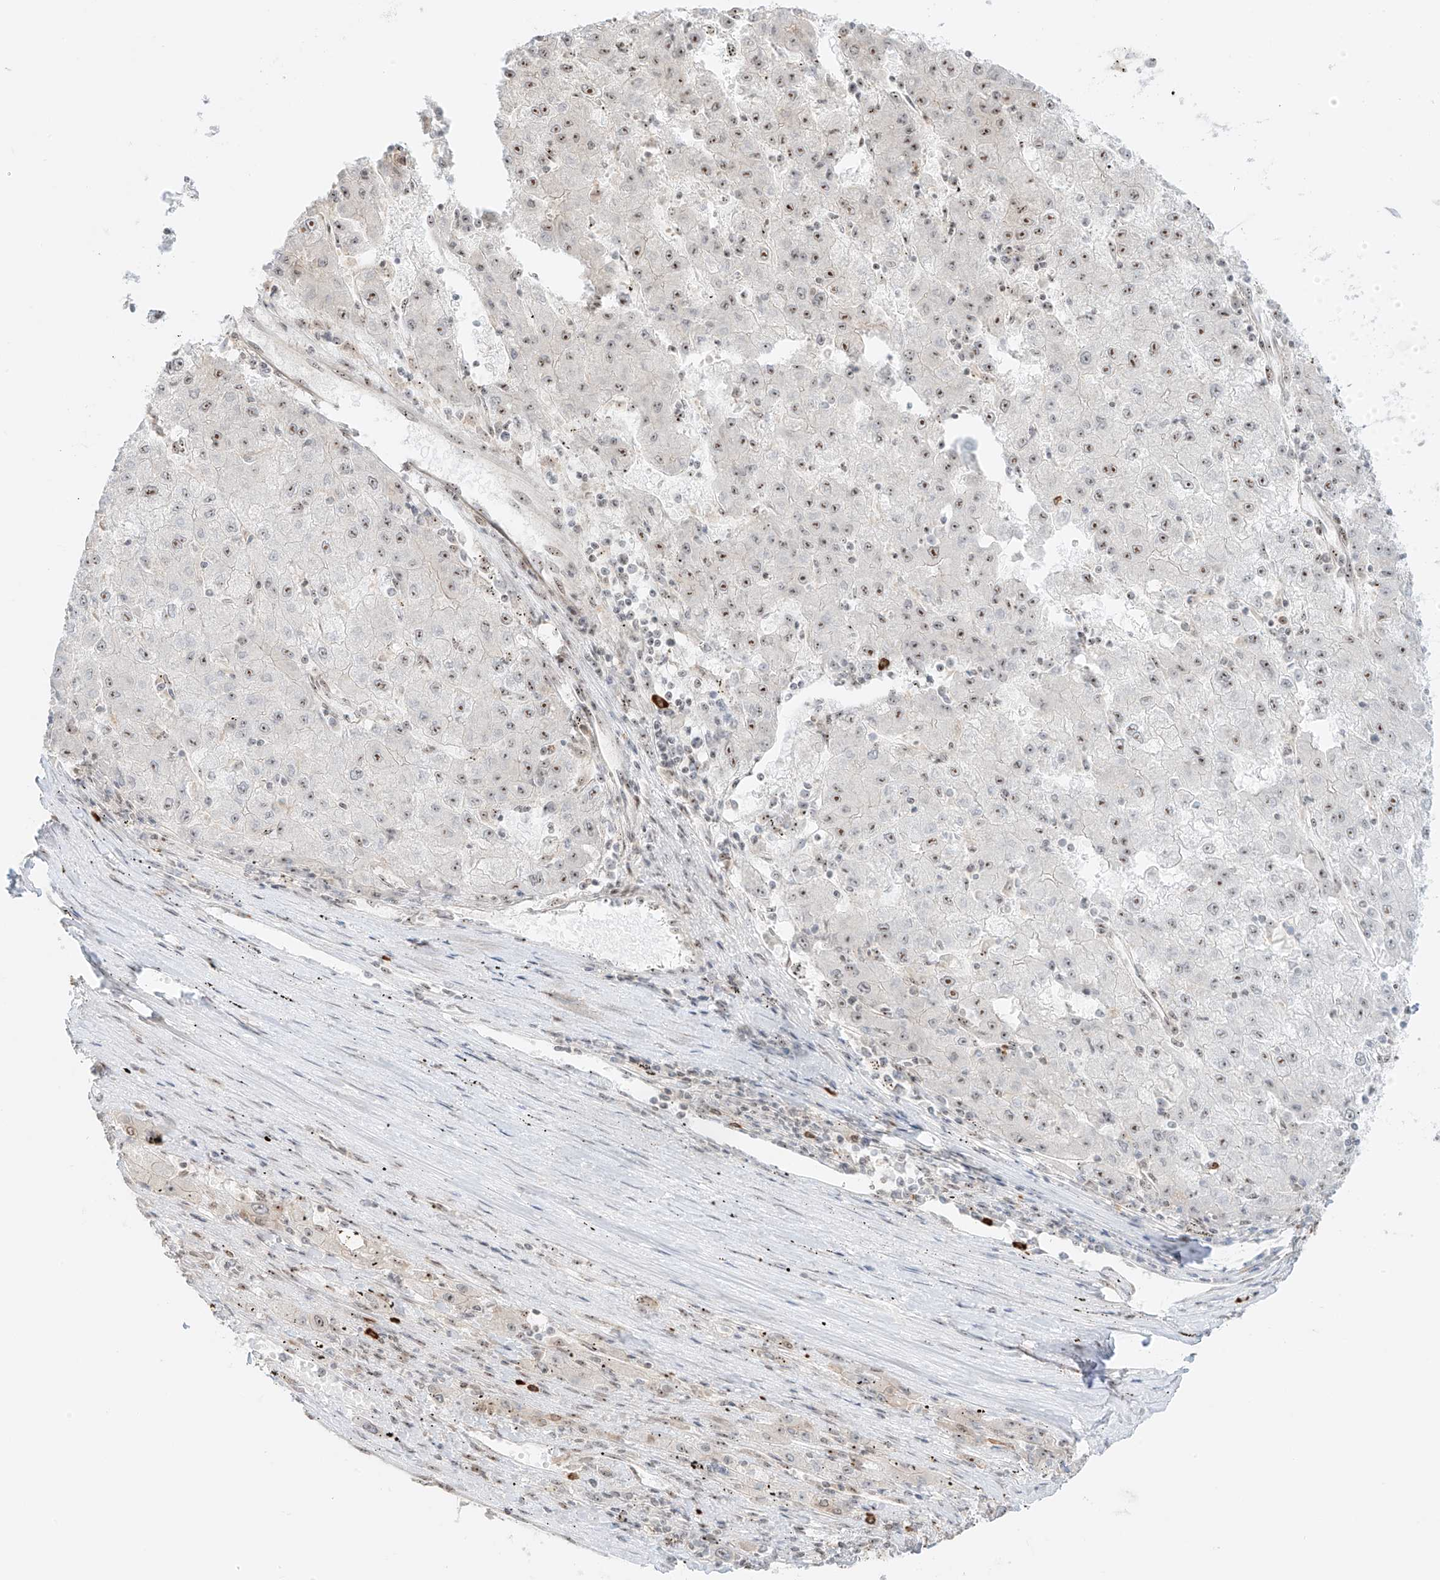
{"staining": {"intensity": "moderate", "quantity": ">75%", "location": "nuclear"}, "tissue": "liver cancer", "cell_type": "Tumor cells", "image_type": "cancer", "snomed": [{"axis": "morphology", "description": "Carcinoma, Hepatocellular, NOS"}, {"axis": "topography", "description": "Liver"}], "caption": "Immunohistochemical staining of human hepatocellular carcinoma (liver) shows medium levels of moderate nuclear positivity in about >75% of tumor cells.", "gene": "ZNF512", "patient": {"sex": "male", "age": 72}}